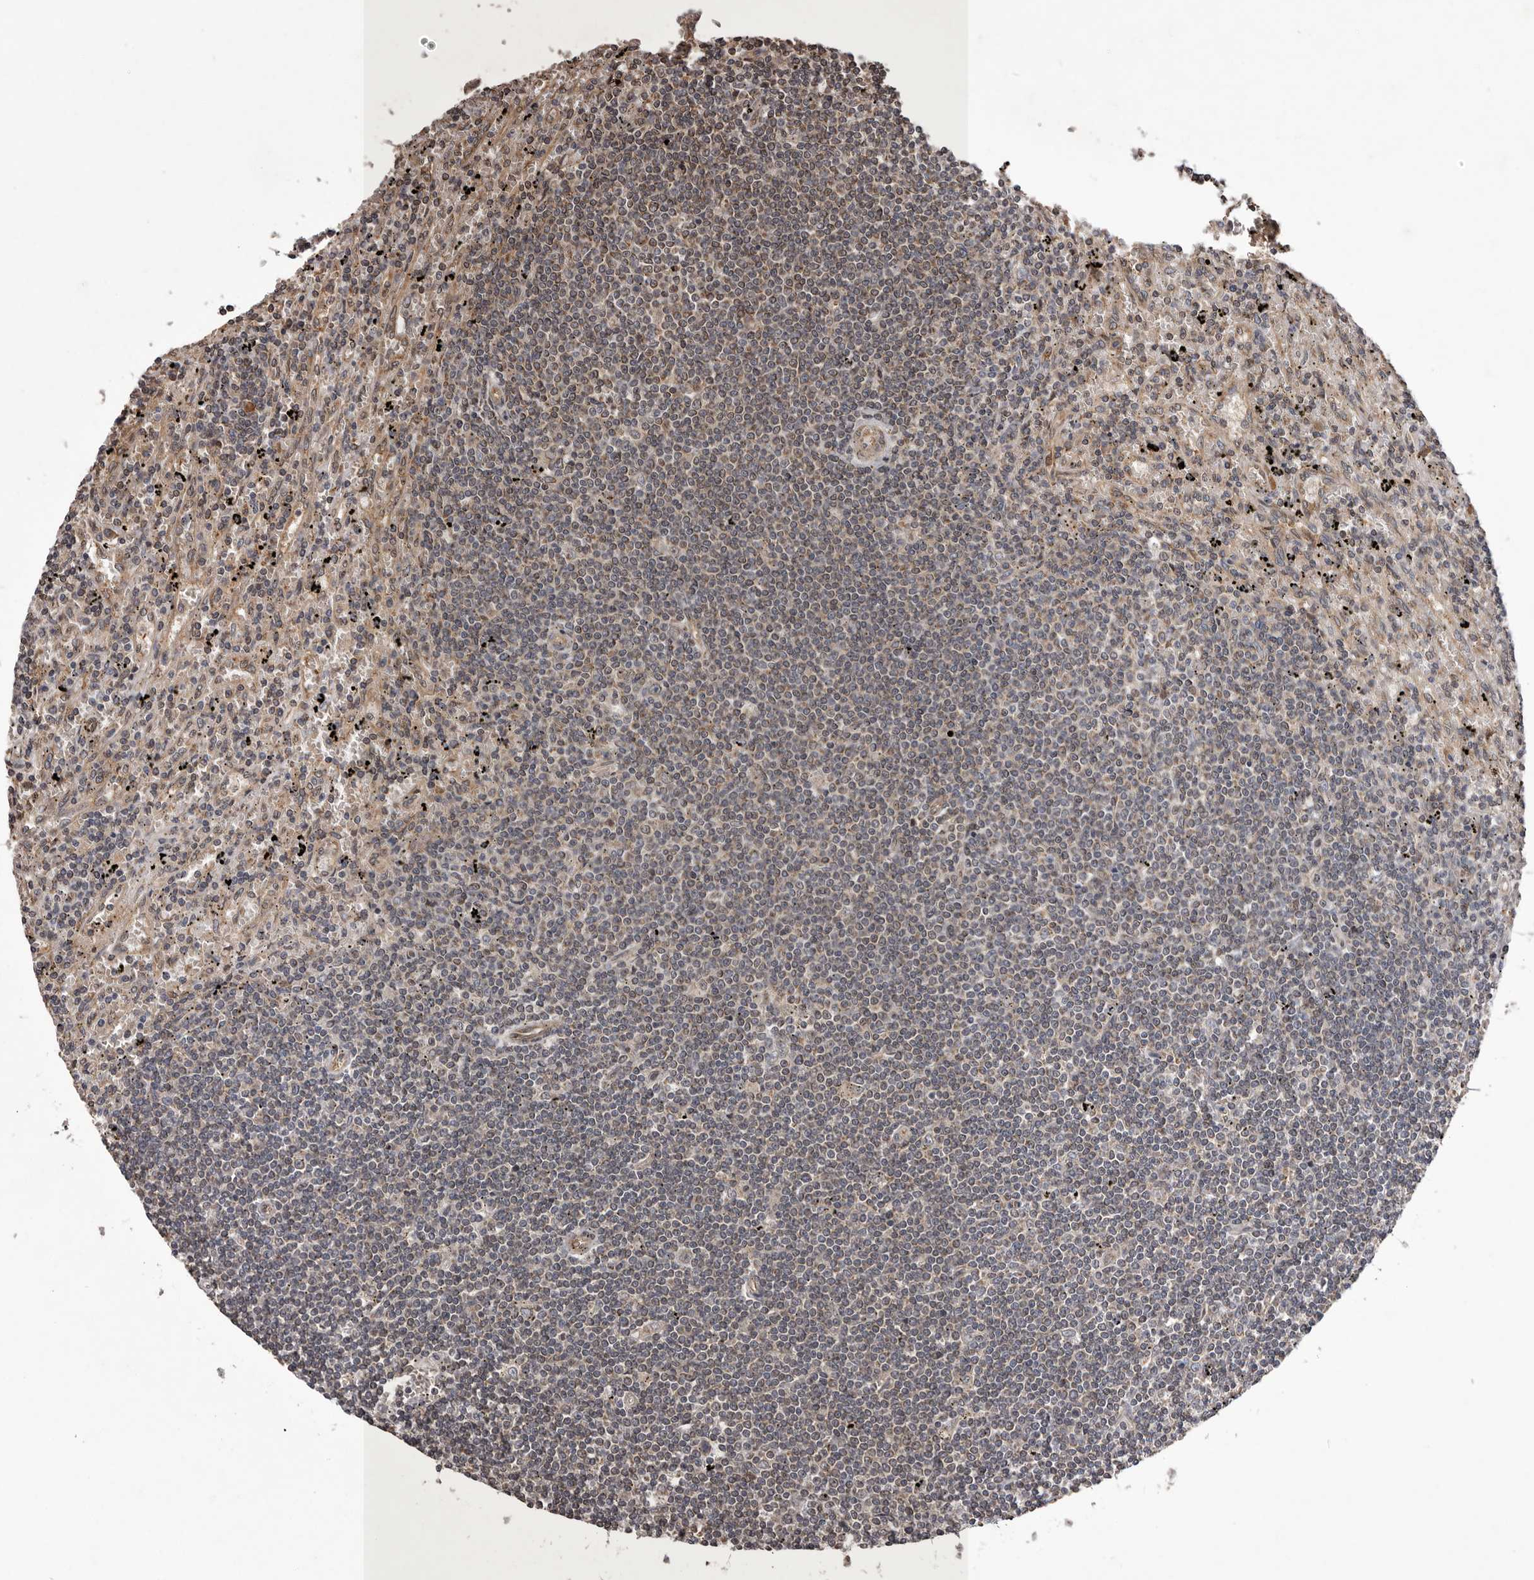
{"staining": {"intensity": "weak", "quantity": "25%-75%", "location": "cytoplasmic/membranous,nuclear"}, "tissue": "lymphoma", "cell_type": "Tumor cells", "image_type": "cancer", "snomed": [{"axis": "morphology", "description": "Malignant lymphoma, non-Hodgkin's type, Low grade"}, {"axis": "topography", "description": "Spleen"}], "caption": "Protein positivity by immunohistochemistry reveals weak cytoplasmic/membranous and nuclear staining in about 25%-75% of tumor cells in lymphoma.", "gene": "GADD45B", "patient": {"sex": "male", "age": 76}}